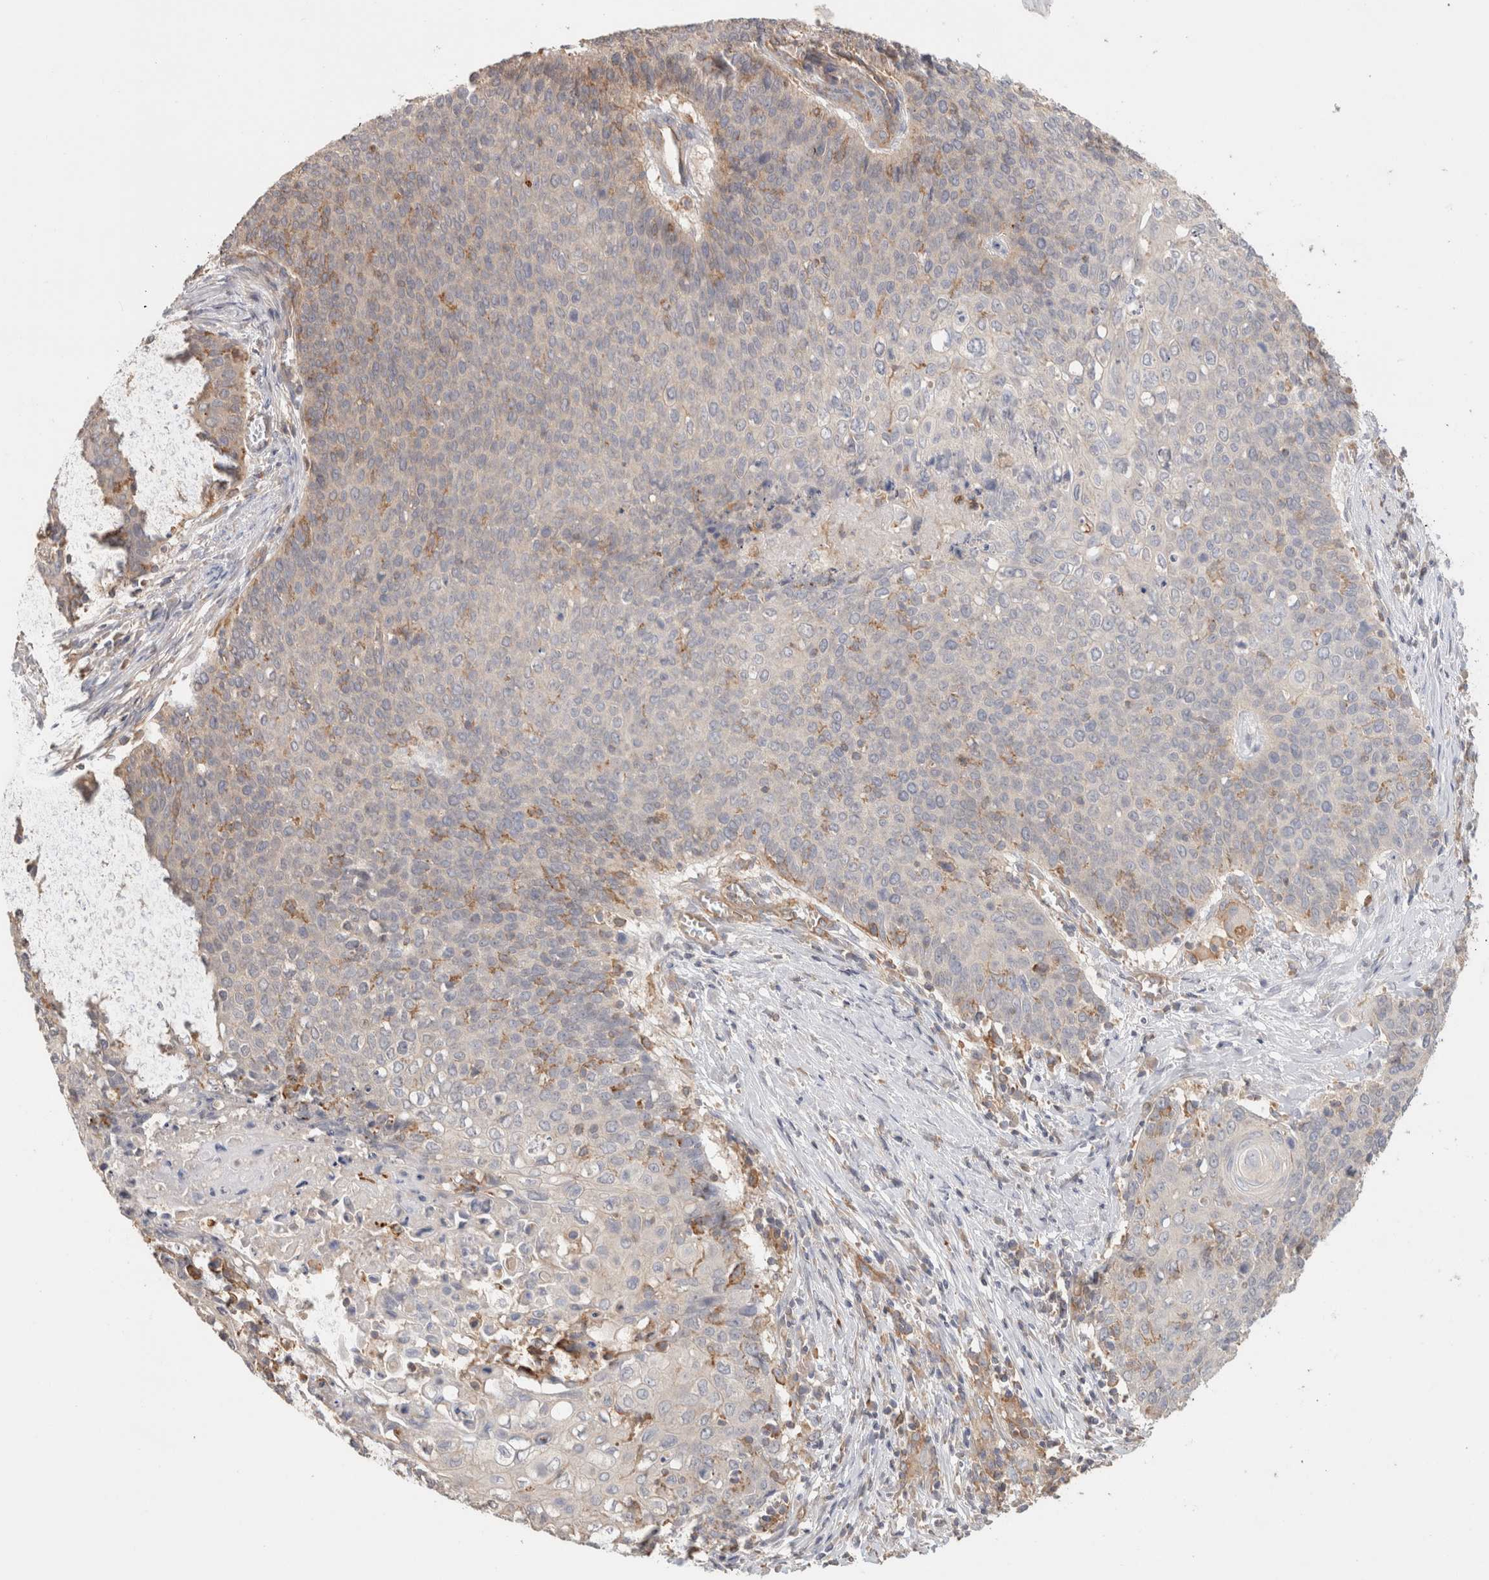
{"staining": {"intensity": "negative", "quantity": "none", "location": "none"}, "tissue": "cervical cancer", "cell_type": "Tumor cells", "image_type": "cancer", "snomed": [{"axis": "morphology", "description": "Squamous cell carcinoma, NOS"}, {"axis": "topography", "description": "Cervix"}], "caption": "A photomicrograph of human cervical cancer (squamous cell carcinoma) is negative for staining in tumor cells.", "gene": "CFAP418", "patient": {"sex": "female", "age": 39}}